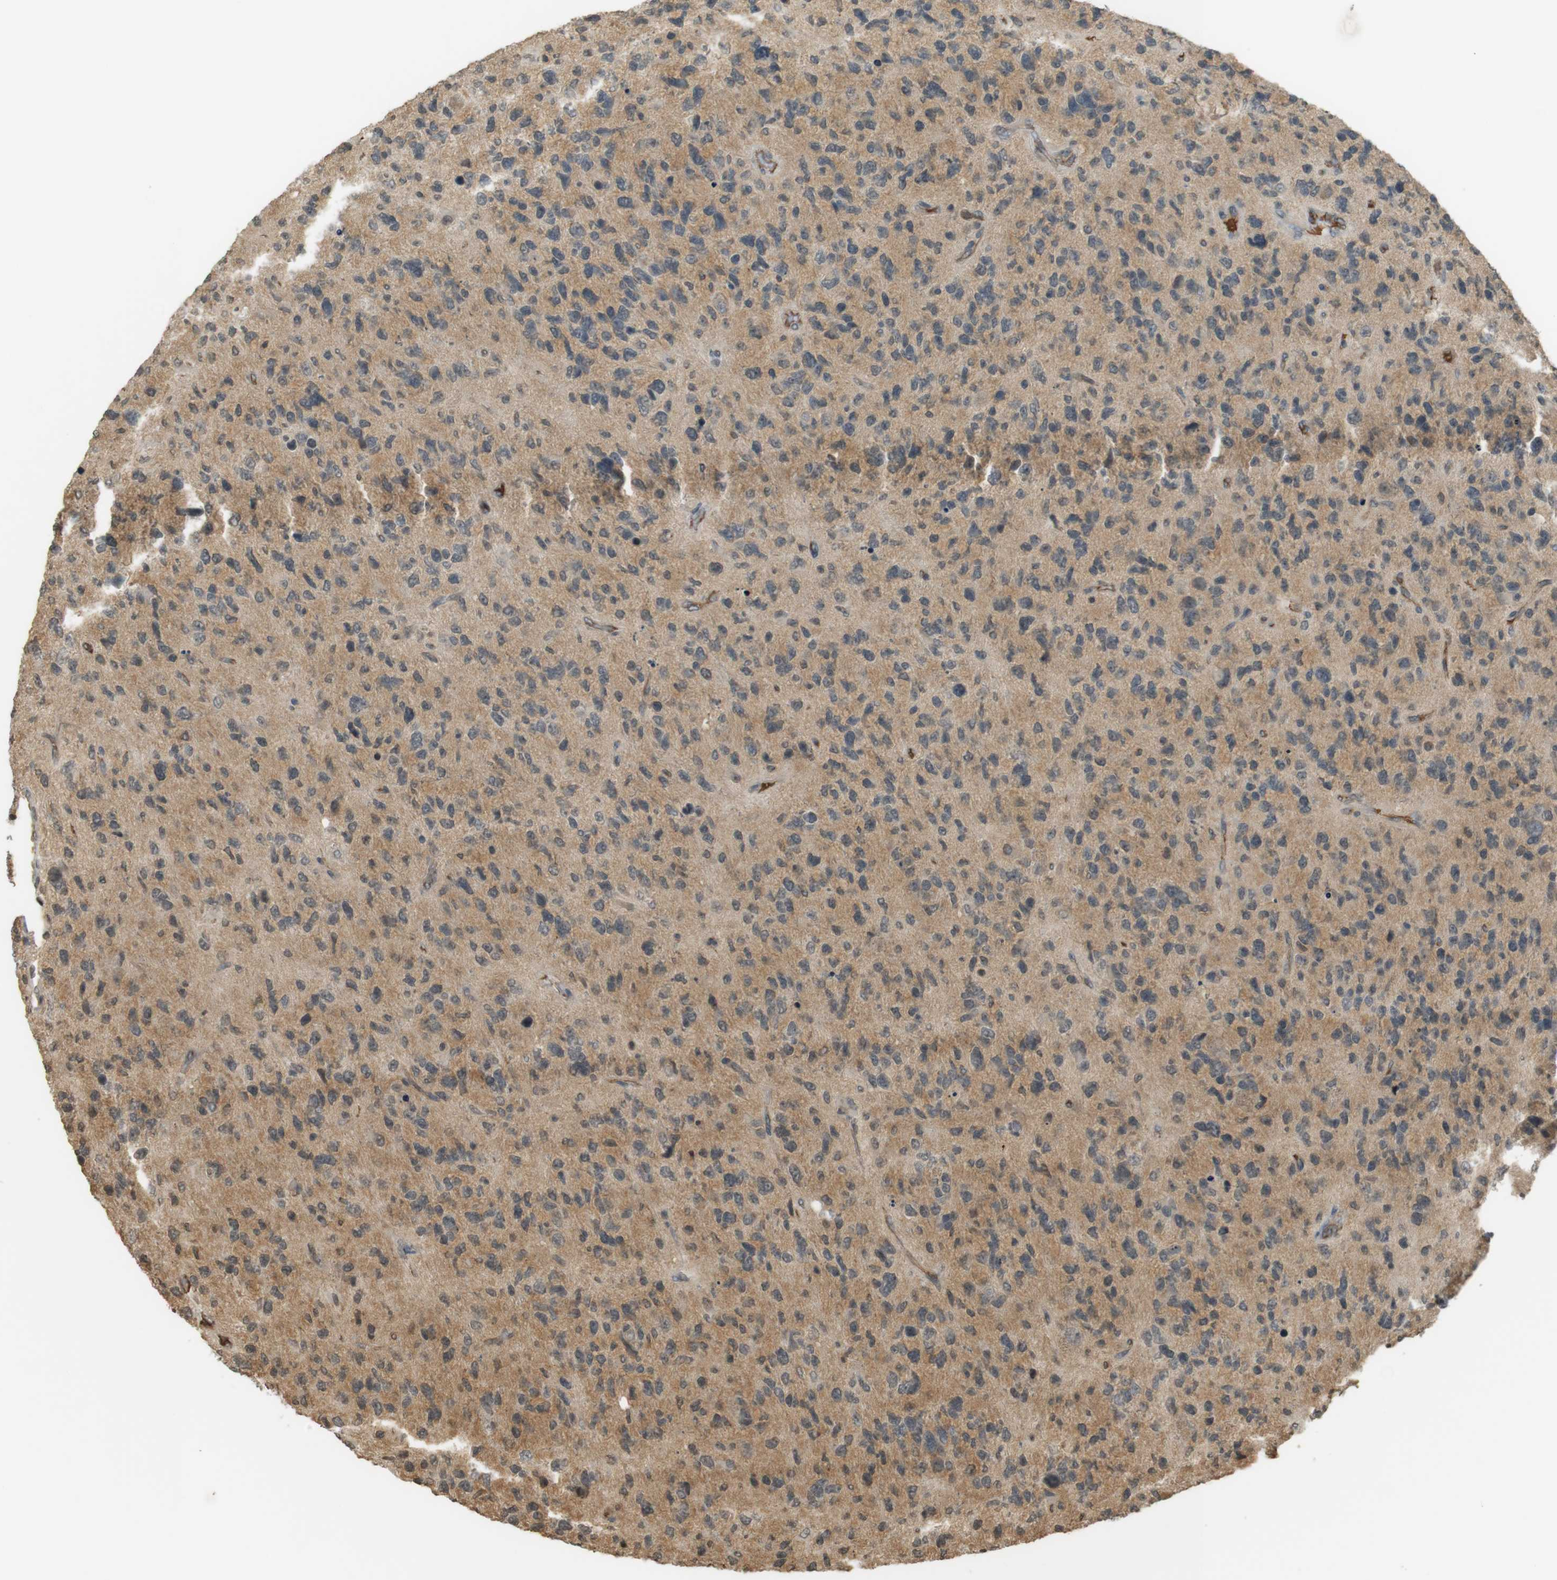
{"staining": {"intensity": "moderate", "quantity": "25%-75%", "location": "cytoplasmic/membranous"}, "tissue": "glioma", "cell_type": "Tumor cells", "image_type": "cancer", "snomed": [{"axis": "morphology", "description": "Glioma, malignant, High grade"}, {"axis": "topography", "description": "Brain"}], "caption": "The micrograph shows a brown stain indicating the presence of a protein in the cytoplasmic/membranous of tumor cells in glioma.", "gene": "SRR", "patient": {"sex": "female", "age": 58}}